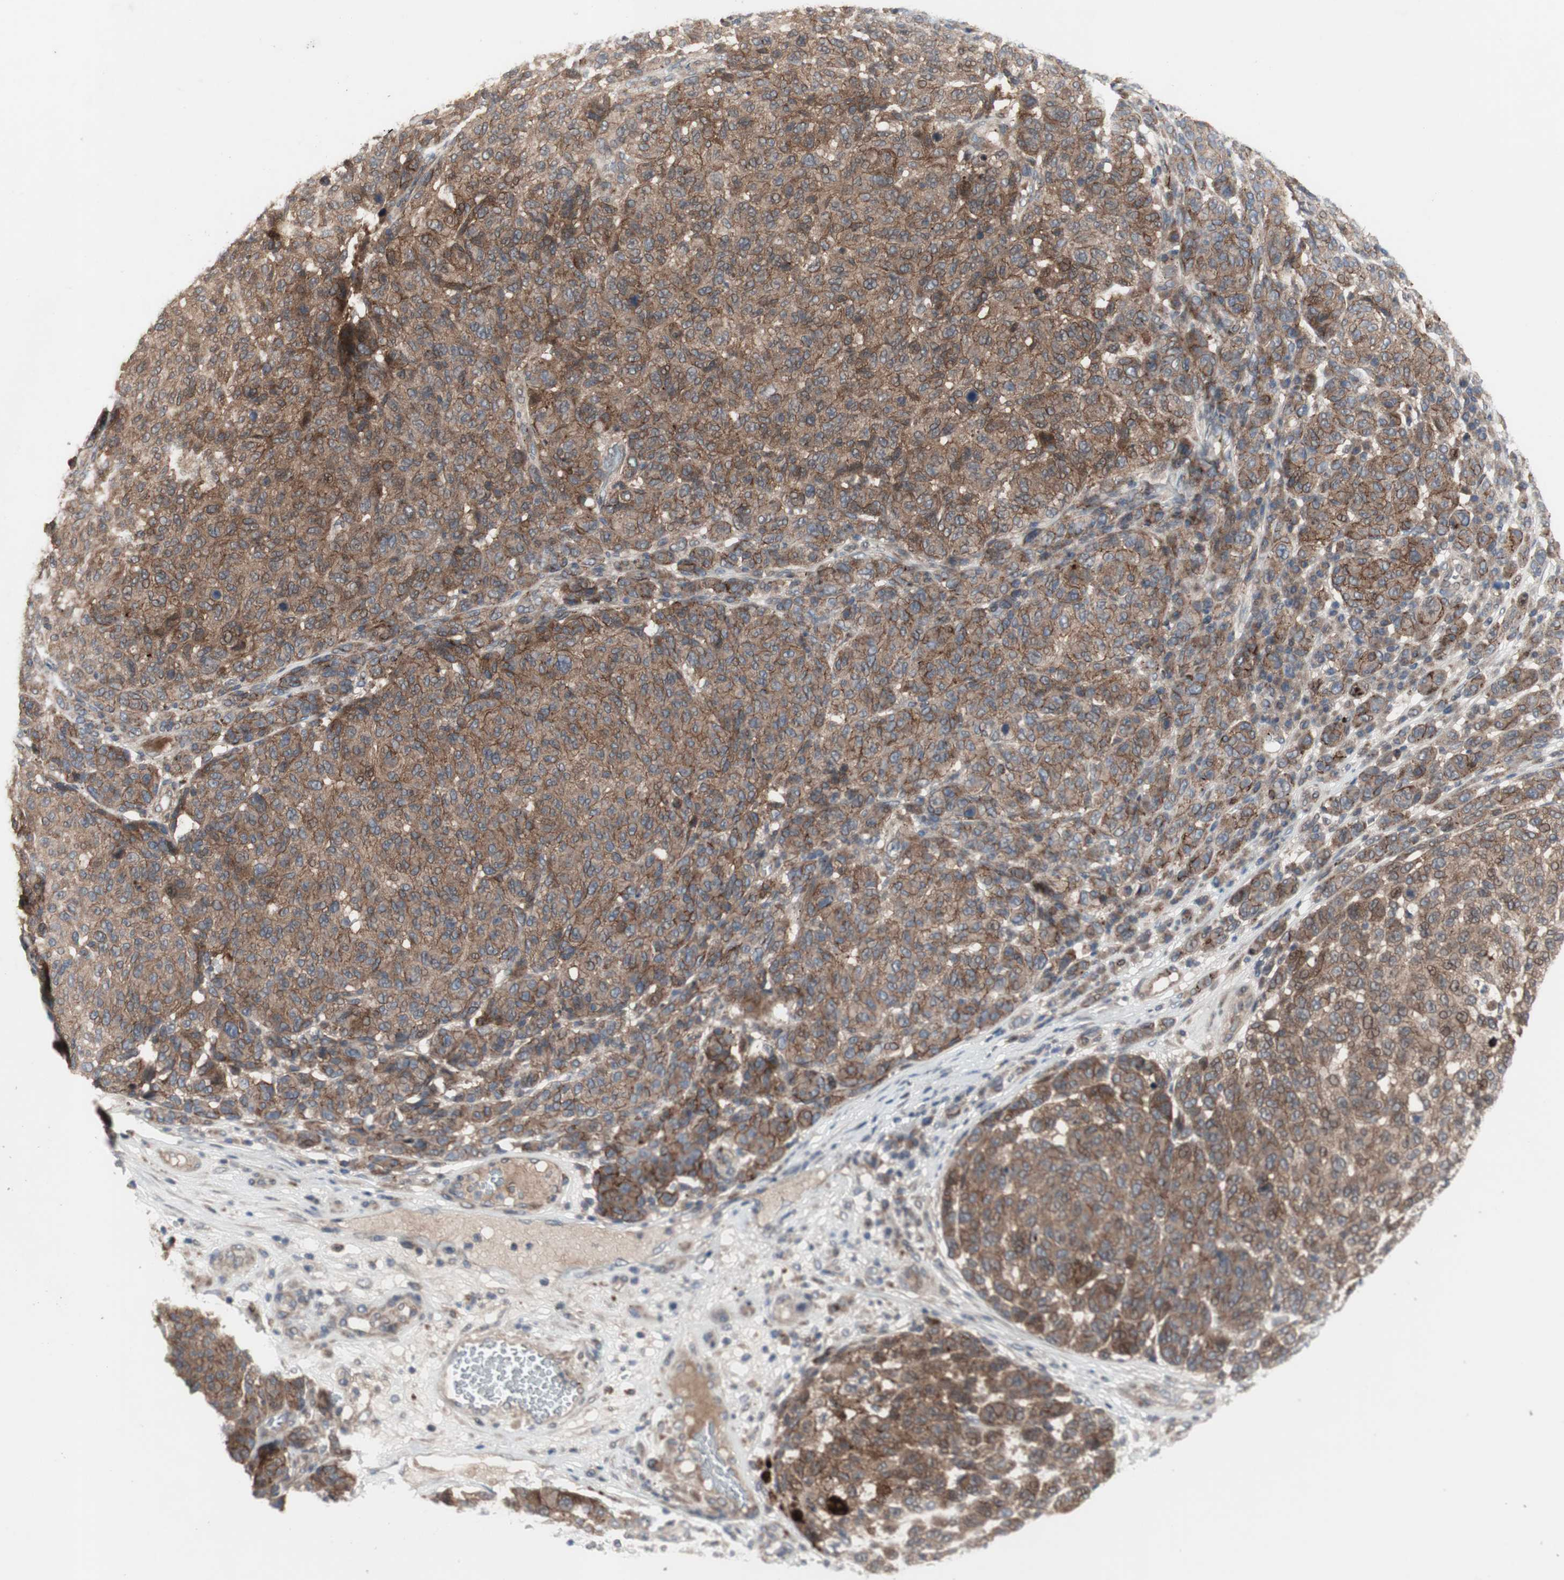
{"staining": {"intensity": "moderate", "quantity": ">75%", "location": "cytoplasmic/membranous"}, "tissue": "melanoma", "cell_type": "Tumor cells", "image_type": "cancer", "snomed": [{"axis": "morphology", "description": "Malignant melanoma, NOS"}, {"axis": "topography", "description": "Skin"}], "caption": "IHC micrograph of neoplastic tissue: human melanoma stained using immunohistochemistry exhibits medium levels of moderate protein expression localized specifically in the cytoplasmic/membranous of tumor cells, appearing as a cytoplasmic/membranous brown color.", "gene": "OAZ1", "patient": {"sex": "male", "age": 59}}